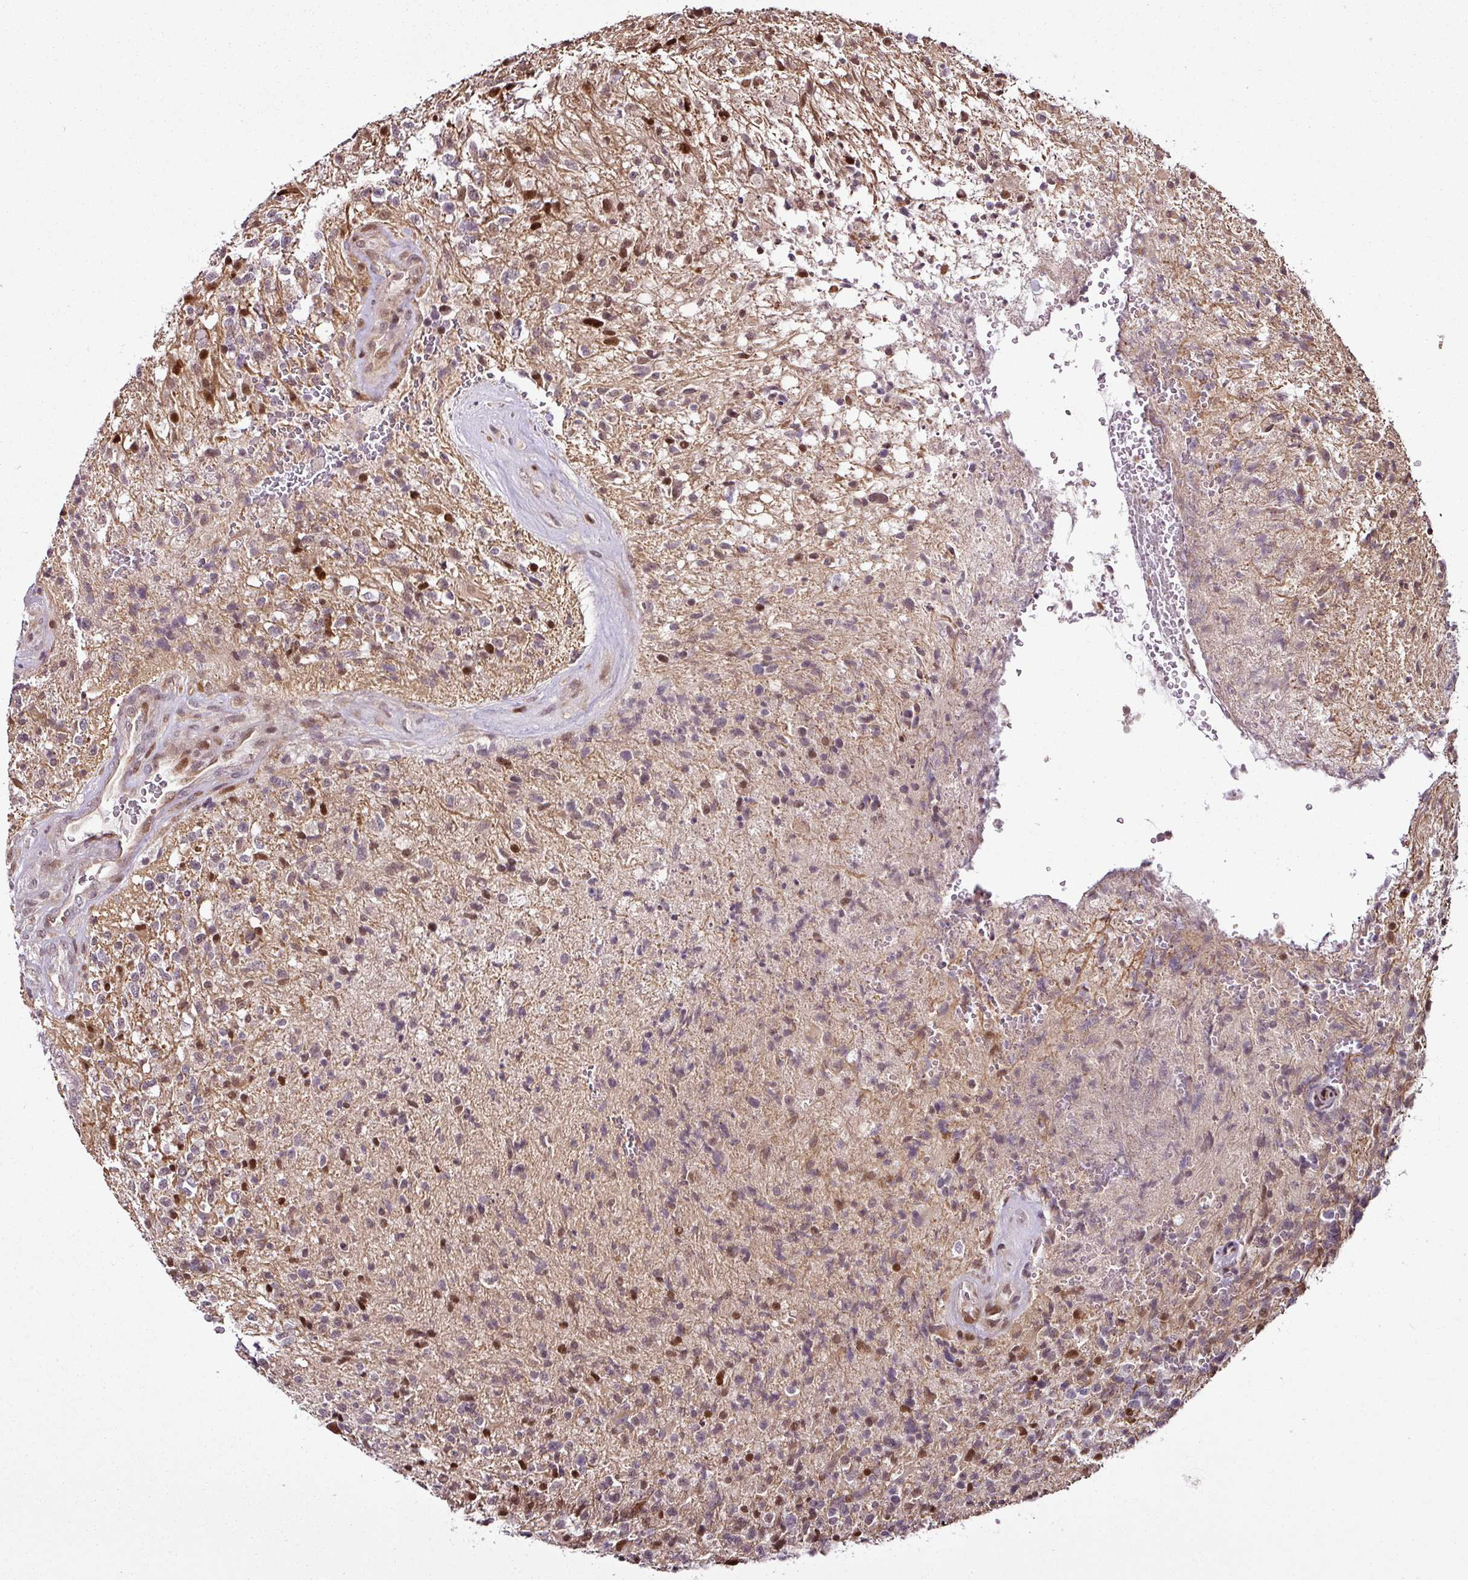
{"staining": {"intensity": "moderate", "quantity": "<25%", "location": "nuclear"}, "tissue": "glioma", "cell_type": "Tumor cells", "image_type": "cancer", "snomed": [{"axis": "morphology", "description": "Glioma, malignant, High grade"}, {"axis": "topography", "description": "Brain"}], "caption": "A photomicrograph of human glioma stained for a protein shows moderate nuclear brown staining in tumor cells.", "gene": "COPRS", "patient": {"sex": "male", "age": 56}}